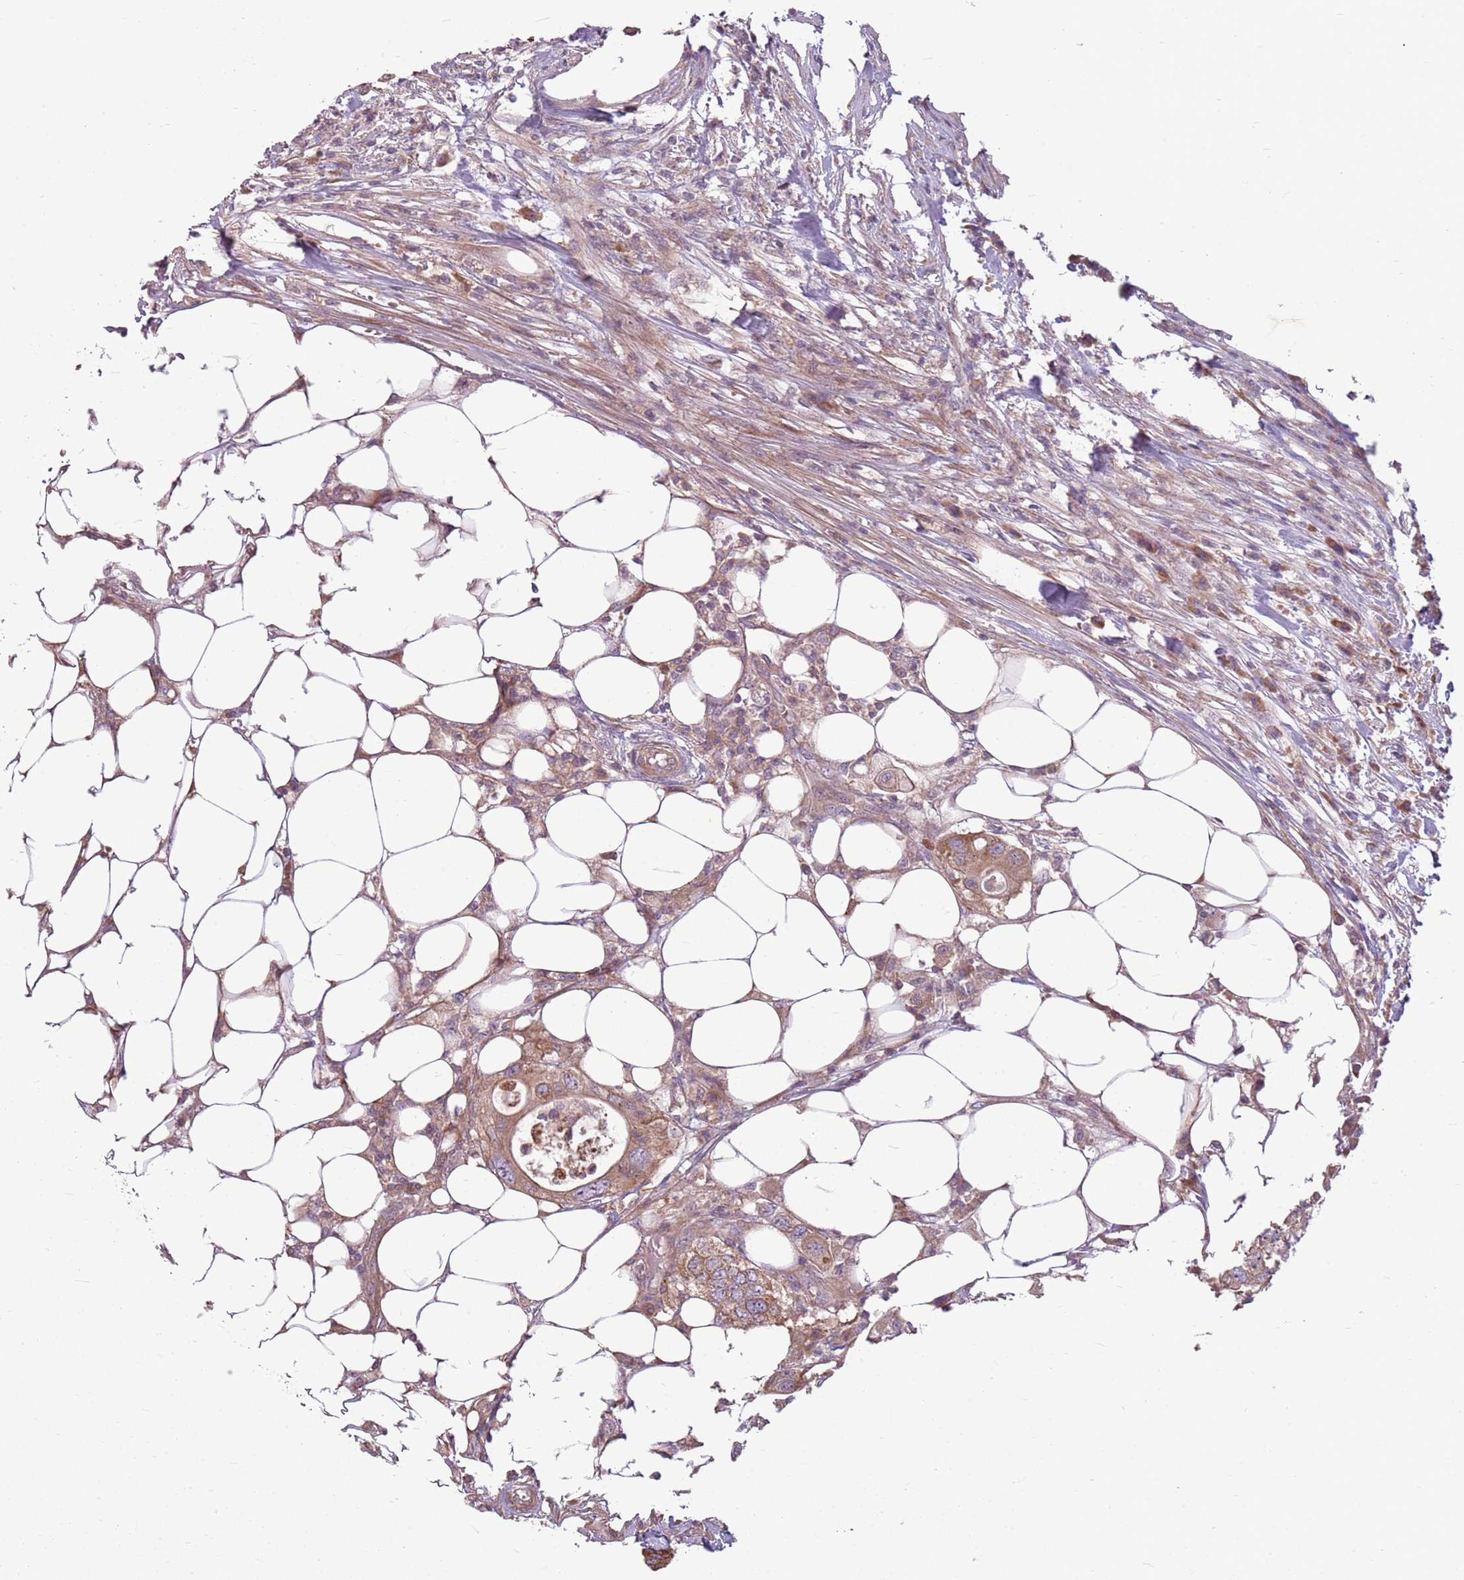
{"staining": {"intensity": "moderate", "quantity": ">75%", "location": "cytoplasmic/membranous"}, "tissue": "colorectal cancer", "cell_type": "Tumor cells", "image_type": "cancer", "snomed": [{"axis": "morphology", "description": "Adenocarcinoma, NOS"}, {"axis": "topography", "description": "Colon"}], "caption": "Protein expression analysis of human colorectal cancer reveals moderate cytoplasmic/membranous positivity in approximately >75% of tumor cells.", "gene": "RPL21", "patient": {"sex": "male", "age": 71}}